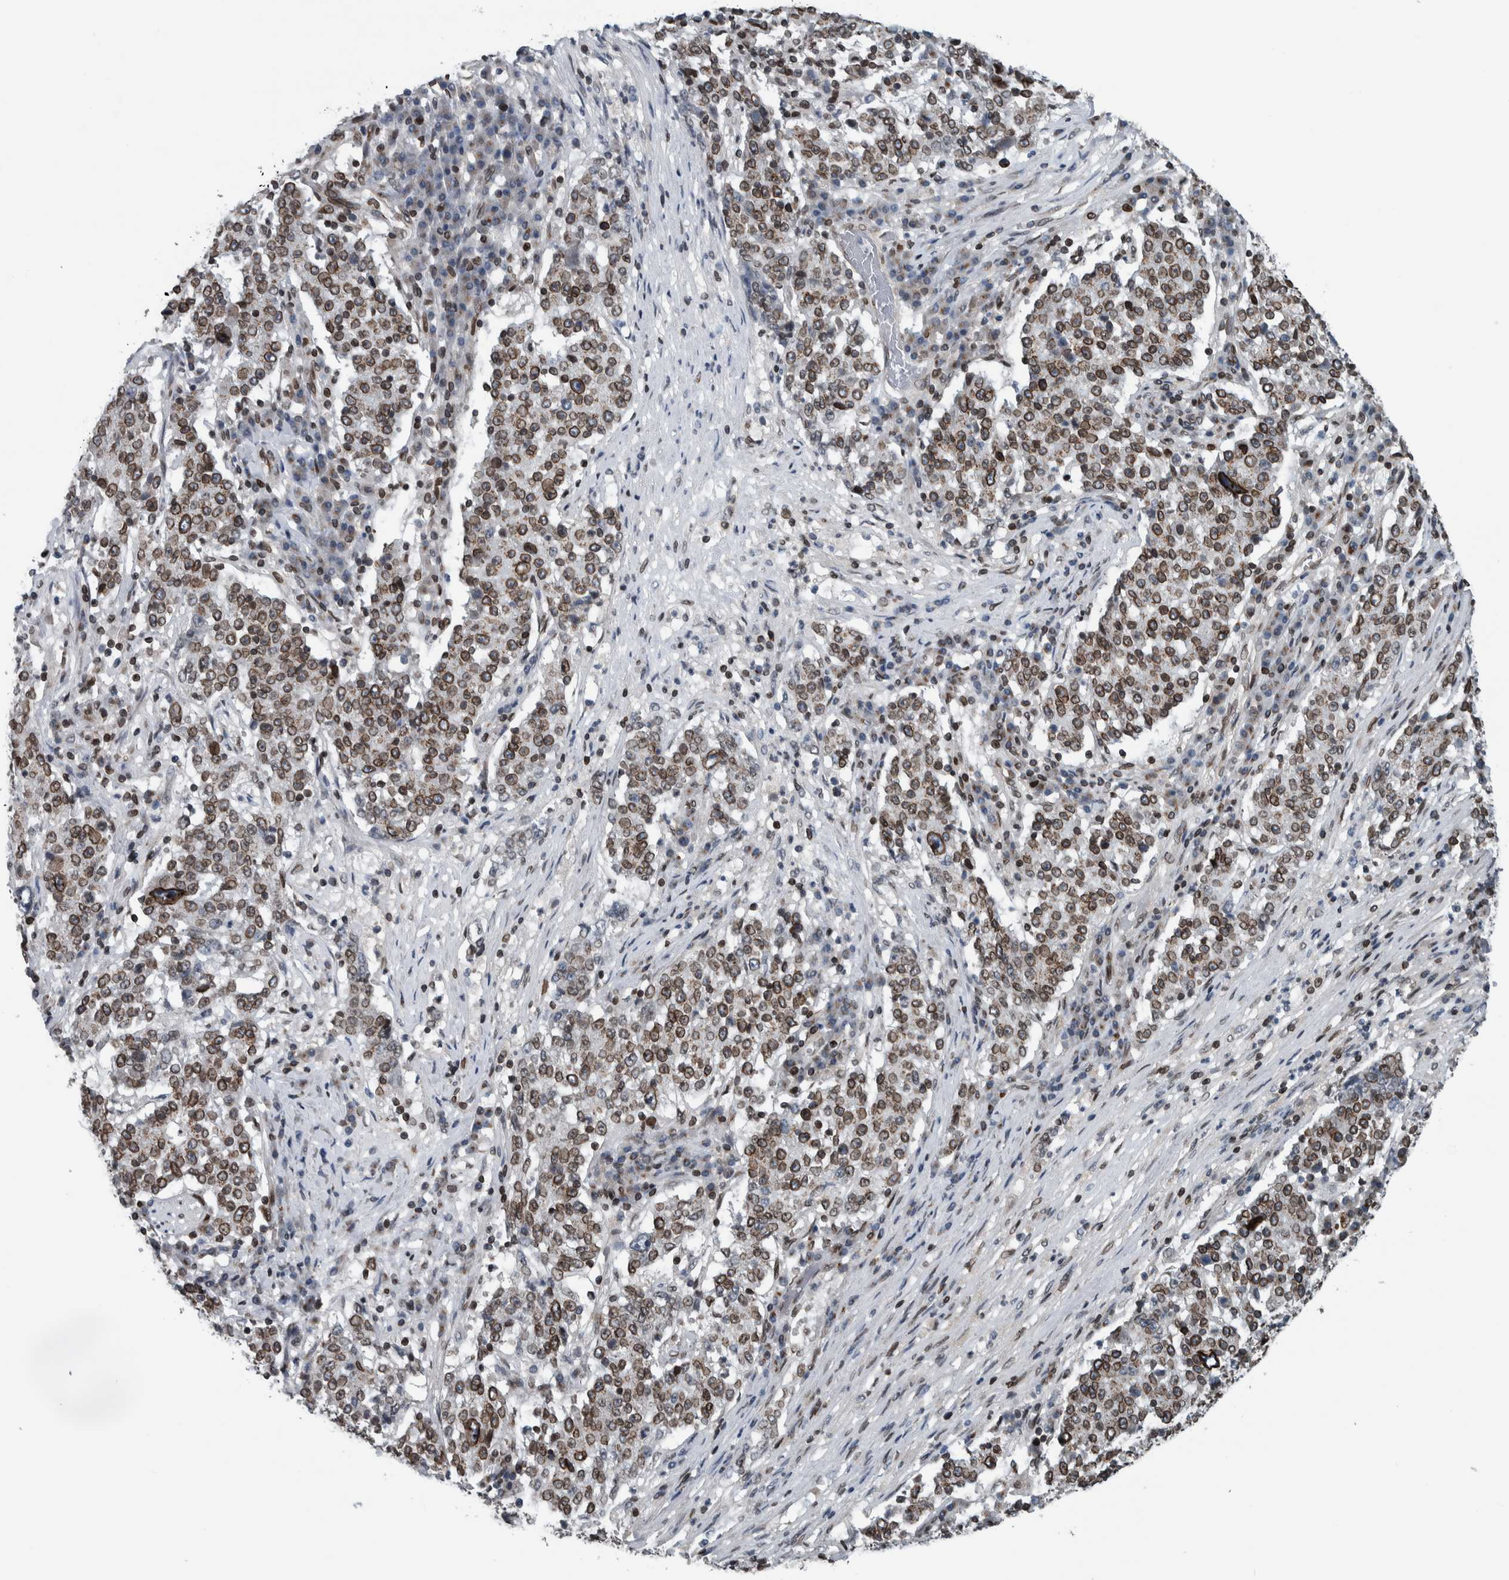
{"staining": {"intensity": "moderate", "quantity": "25%-75%", "location": "cytoplasmic/membranous,nuclear"}, "tissue": "stomach cancer", "cell_type": "Tumor cells", "image_type": "cancer", "snomed": [{"axis": "morphology", "description": "Adenocarcinoma, NOS"}, {"axis": "topography", "description": "Stomach"}], "caption": "Human stomach cancer (adenocarcinoma) stained with a protein marker displays moderate staining in tumor cells.", "gene": "FAM135B", "patient": {"sex": "male", "age": 59}}